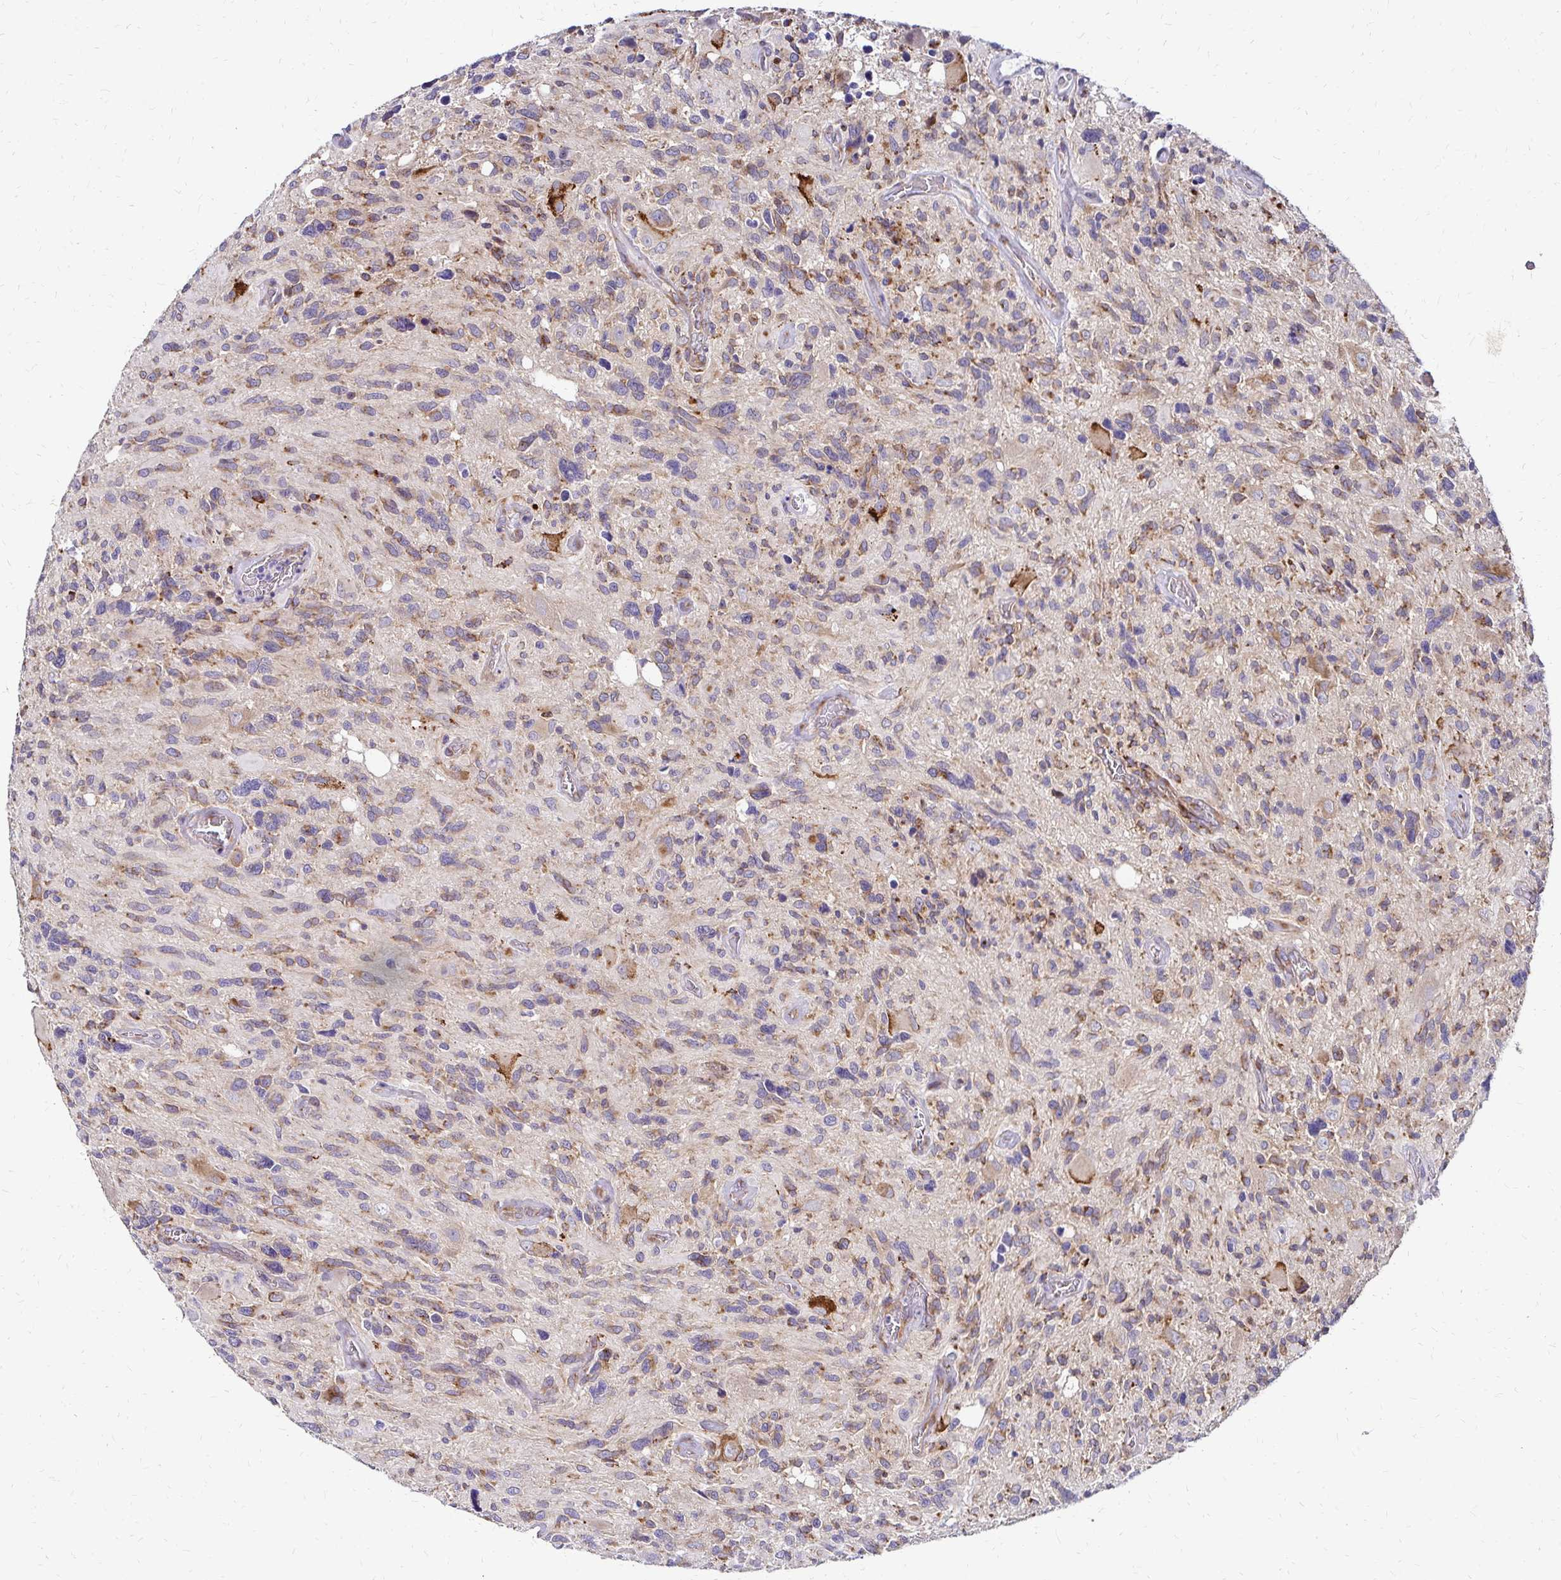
{"staining": {"intensity": "weak", "quantity": "<25%", "location": "cytoplasmic/membranous"}, "tissue": "glioma", "cell_type": "Tumor cells", "image_type": "cancer", "snomed": [{"axis": "morphology", "description": "Glioma, malignant, High grade"}, {"axis": "topography", "description": "Brain"}], "caption": "High power microscopy image of an IHC photomicrograph of glioma, revealing no significant staining in tumor cells.", "gene": "IDUA", "patient": {"sex": "male", "age": 49}}